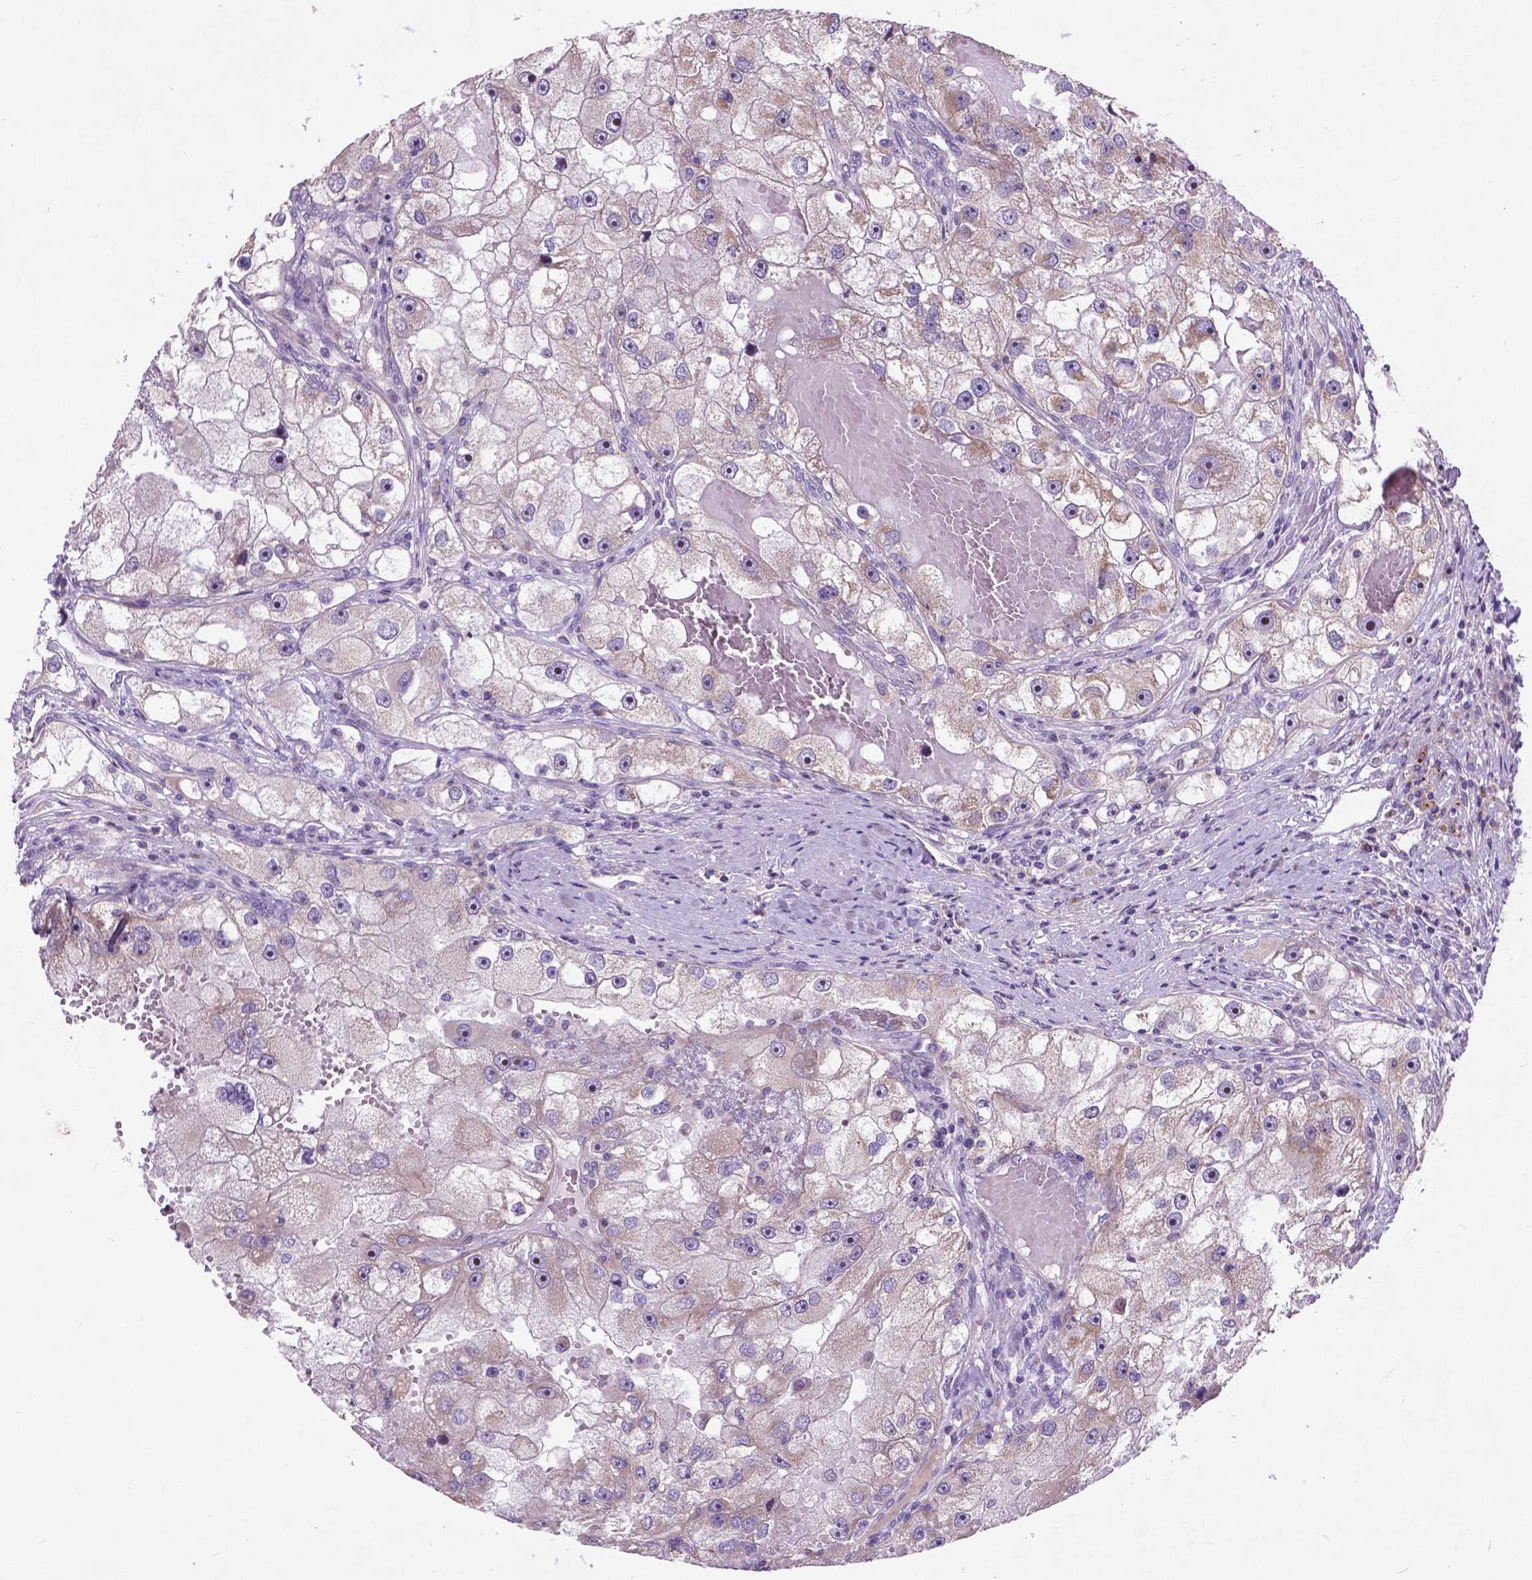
{"staining": {"intensity": "weak", "quantity": ">75%", "location": "cytoplasmic/membranous,nuclear"}, "tissue": "renal cancer", "cell_type": "Tumor cells", "image_type": "cancer", "snomed": [{"axis": "morphology", "description": "Adenocarcinoma, NOS"}, {"axis": "topography", "description": "Kidney"}], "caption": "This image displays immunohistochemistry staining of human renal adenocarcinoma, with low weak cytoplasmic/membranous and nuclear expression in approximately >75% of tumor cells.", "gene": "ATG4D", "patient": {"sex": "male", "age": 63}}